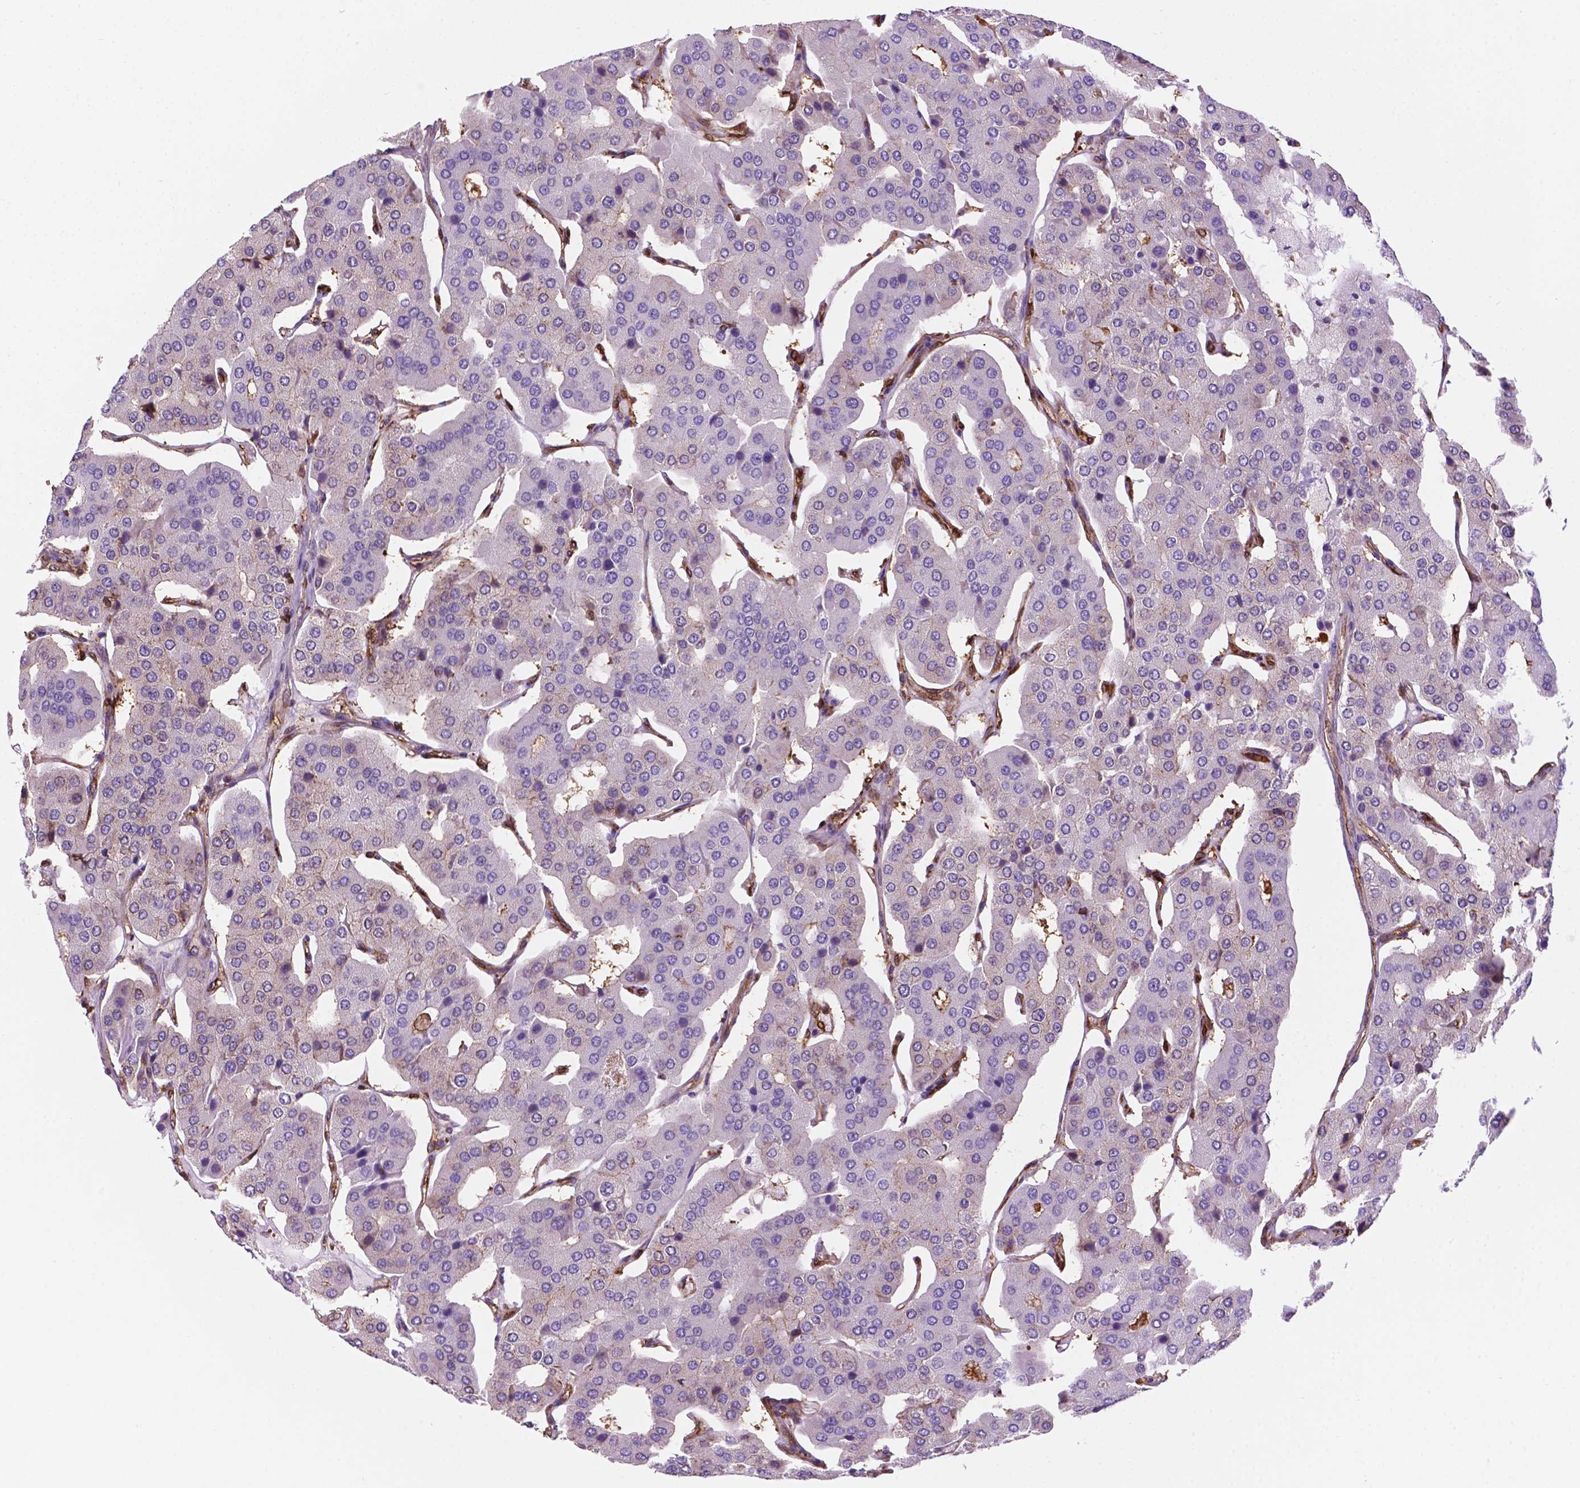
{"staining": {"intensity": "negative", "quantity": "none", "location": "none"}, "tissue": "parathyroid gland", "cell_type": "Glandular cells", "image_type": "normal", "snomed": [{"axis": "morphology", "description": "Normal tissue, NOS"}, {"axis": "morphology", "description": "Adenoma, NOS"}, {"axis": "topography", "description": "Parathyroid gland"}], "caption": "A histopathology image of human parathyroid gland is negative for staining in glandular cells. (DAB immunohistochemistry with hematoxylin counter stain).", "gene": "DCN", "patient": {"sex": "female", "age": 86}}